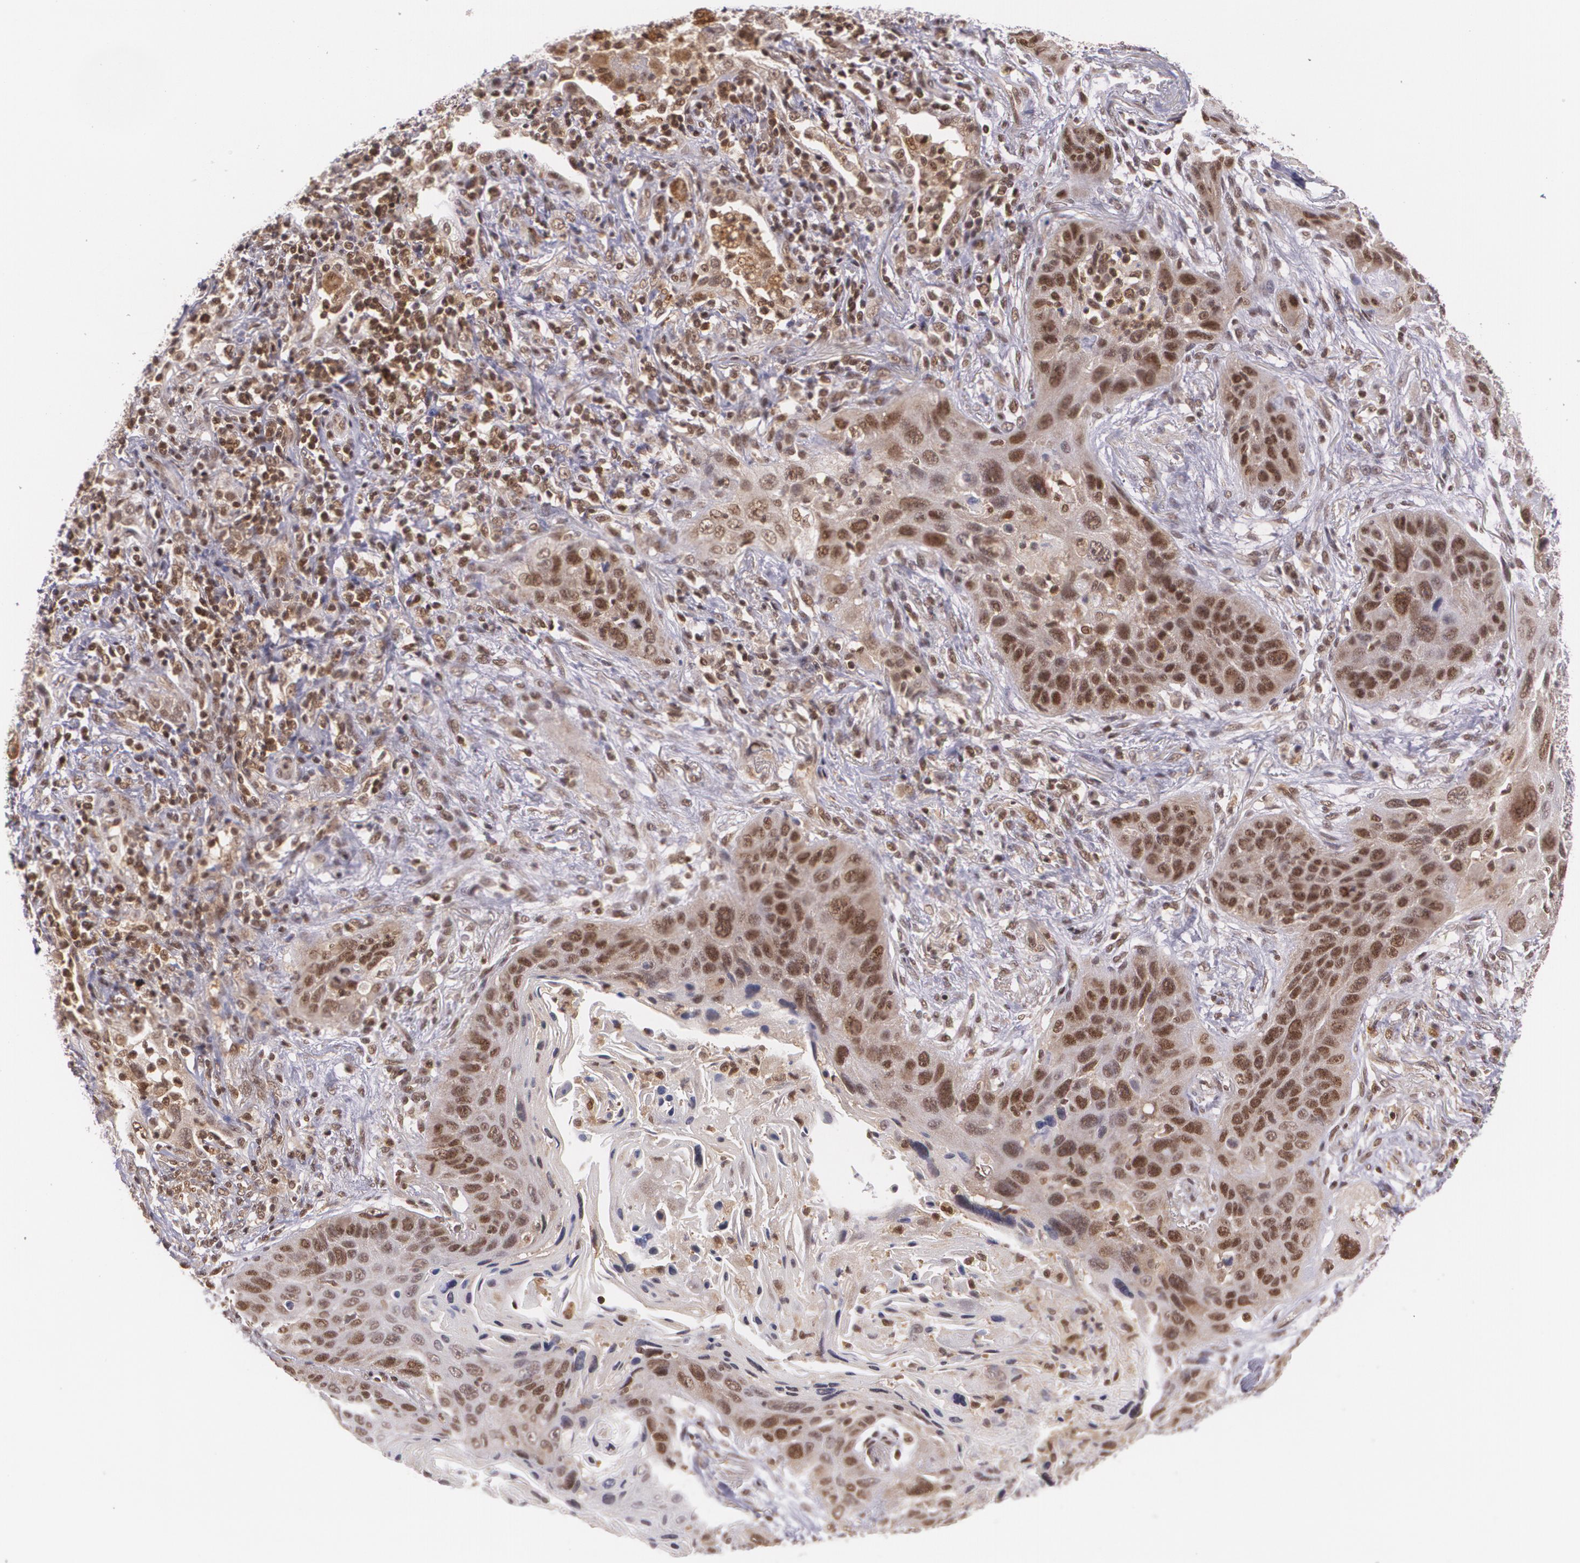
{"staining": {"intensity": "moderate", "quantity": "25%-75%", "location": "cytoplasmic/membranous,nuclear"}, "tissue": "lung cancer", "cell_type": "Tumor cells", "image_type": "cancer", "snomed": [{"axis": "morphology", "description": "Squamous cell carcinoma, NOS"}, {"axis": "topography", "description": "Lung"}], "caption": "Lung squamous cell carcinoma tissue demonstrates moderate cytoplasmic/membranous and nuclear expression in about 25%-75% of tumor cells", "gene": "CUL2", "patient": {"sex": "female", "age": 67}}